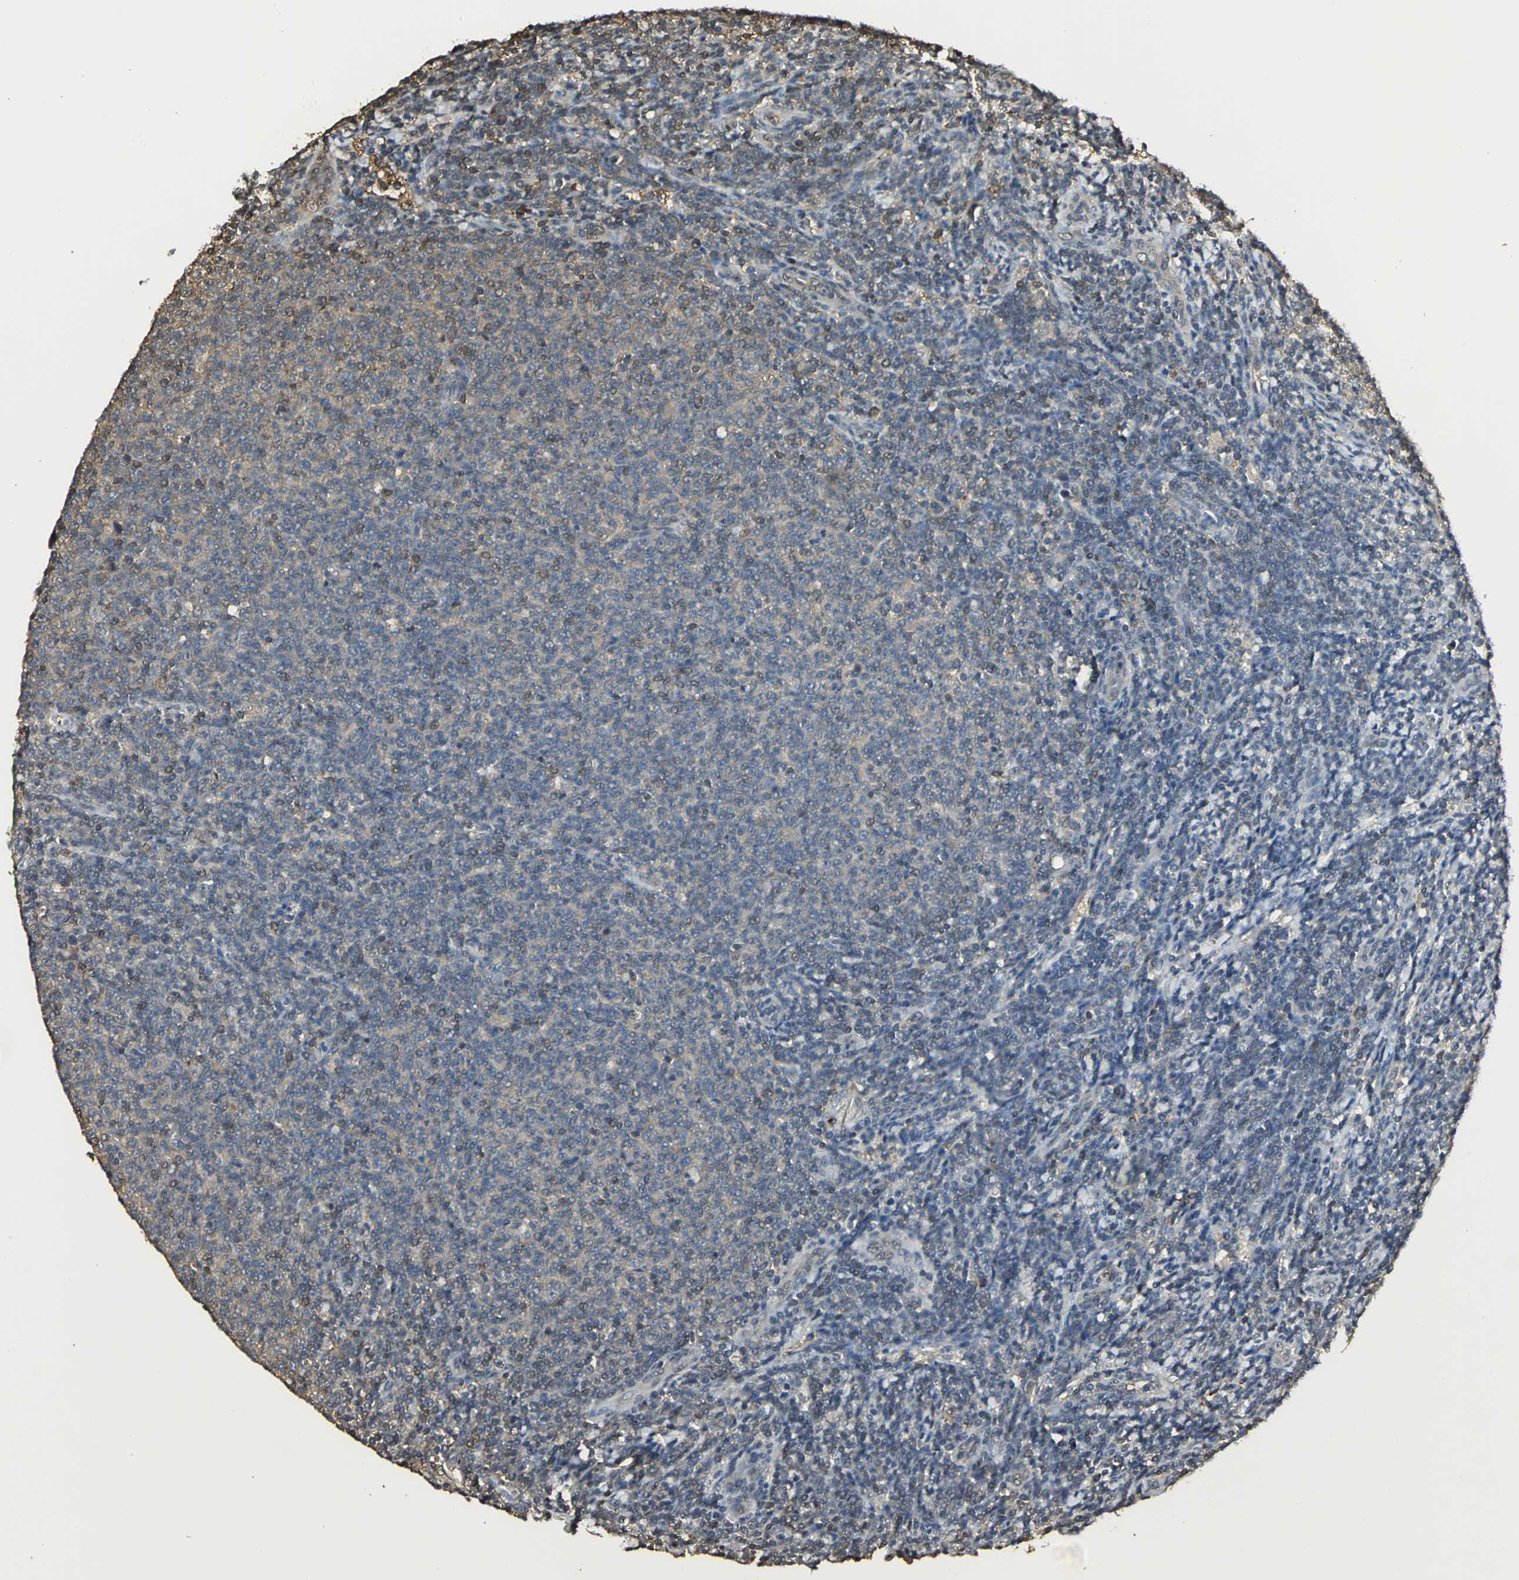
{"staining": {"intensity": "weak", "quantity": ">75%", "location": "cytoplasmic/membranous"}, "tissue": "lymphoma", "cell_type": "Tumor cells", "image_type": "cancer", "snomed": [{"axis": "morphology", "description": "Malignant lymphoma, non-Hodgkin's type, Low grade"}, {"axis": "topography", "description": "Lymph node"}], "caption": "A low amount of weak cytoplasmic/membranous expression is identified in about >75% of tumor cells in lymphoma tissue.", "gene": "PARK7", "patient": {"sex": "male", "age": 66}}